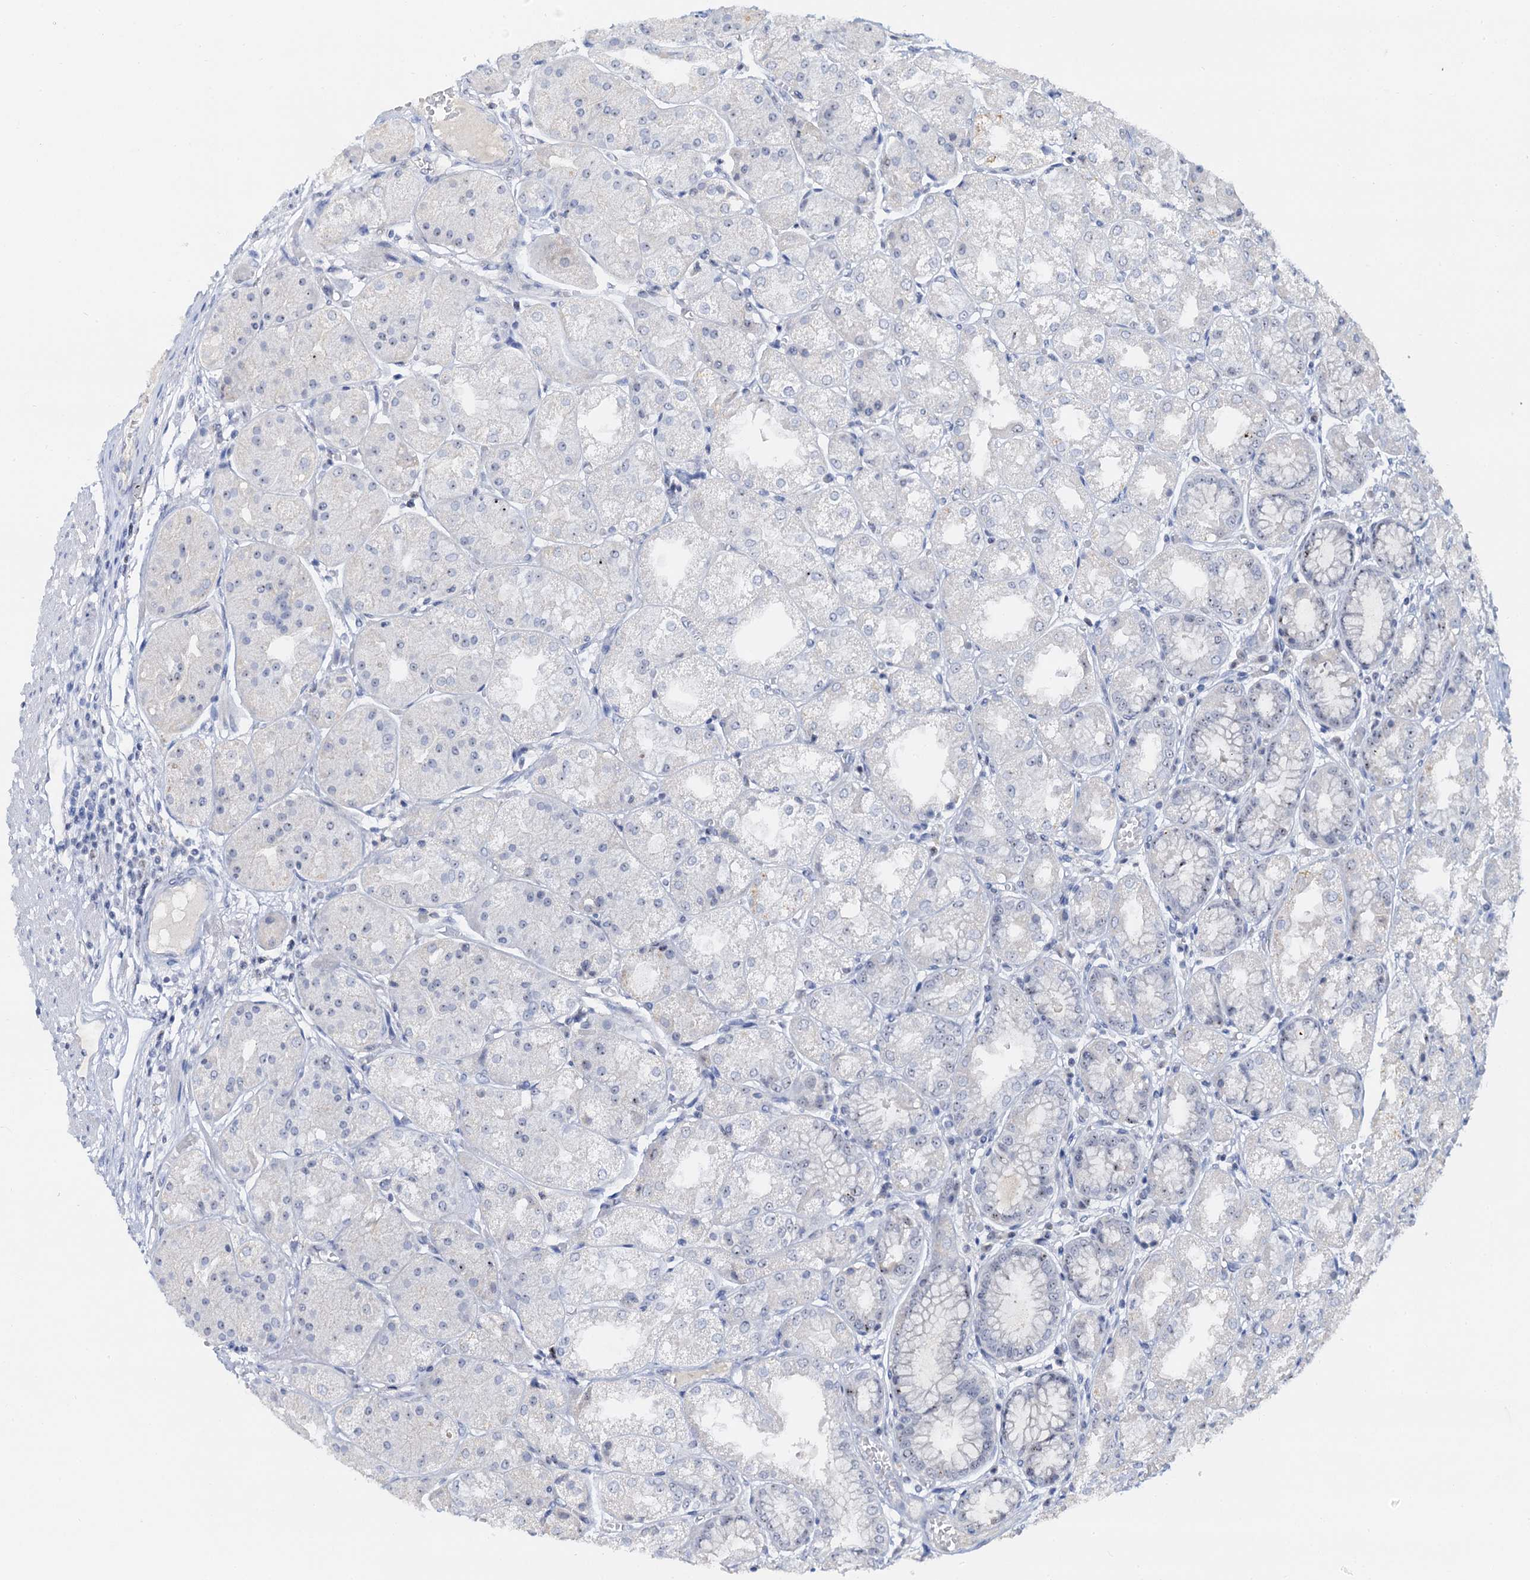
{"staining": {"intensity": "negative", "quantity": "none", "location": "none"}, "tissue": "stomach", "cell_type": "Glandular cells", "image_type": "normal", "snomed": [{"axis": "morphology", "description": "Normal tissue, NOS"}, {"axis": "topography", "description": "Stomach, upper"}], "caption": "This is an immunohistochemistry image of benign human stomach. There is no positivity in glandular cells.", "gene": "NOP2", "patient": {"sex": "male", "age": 72}}